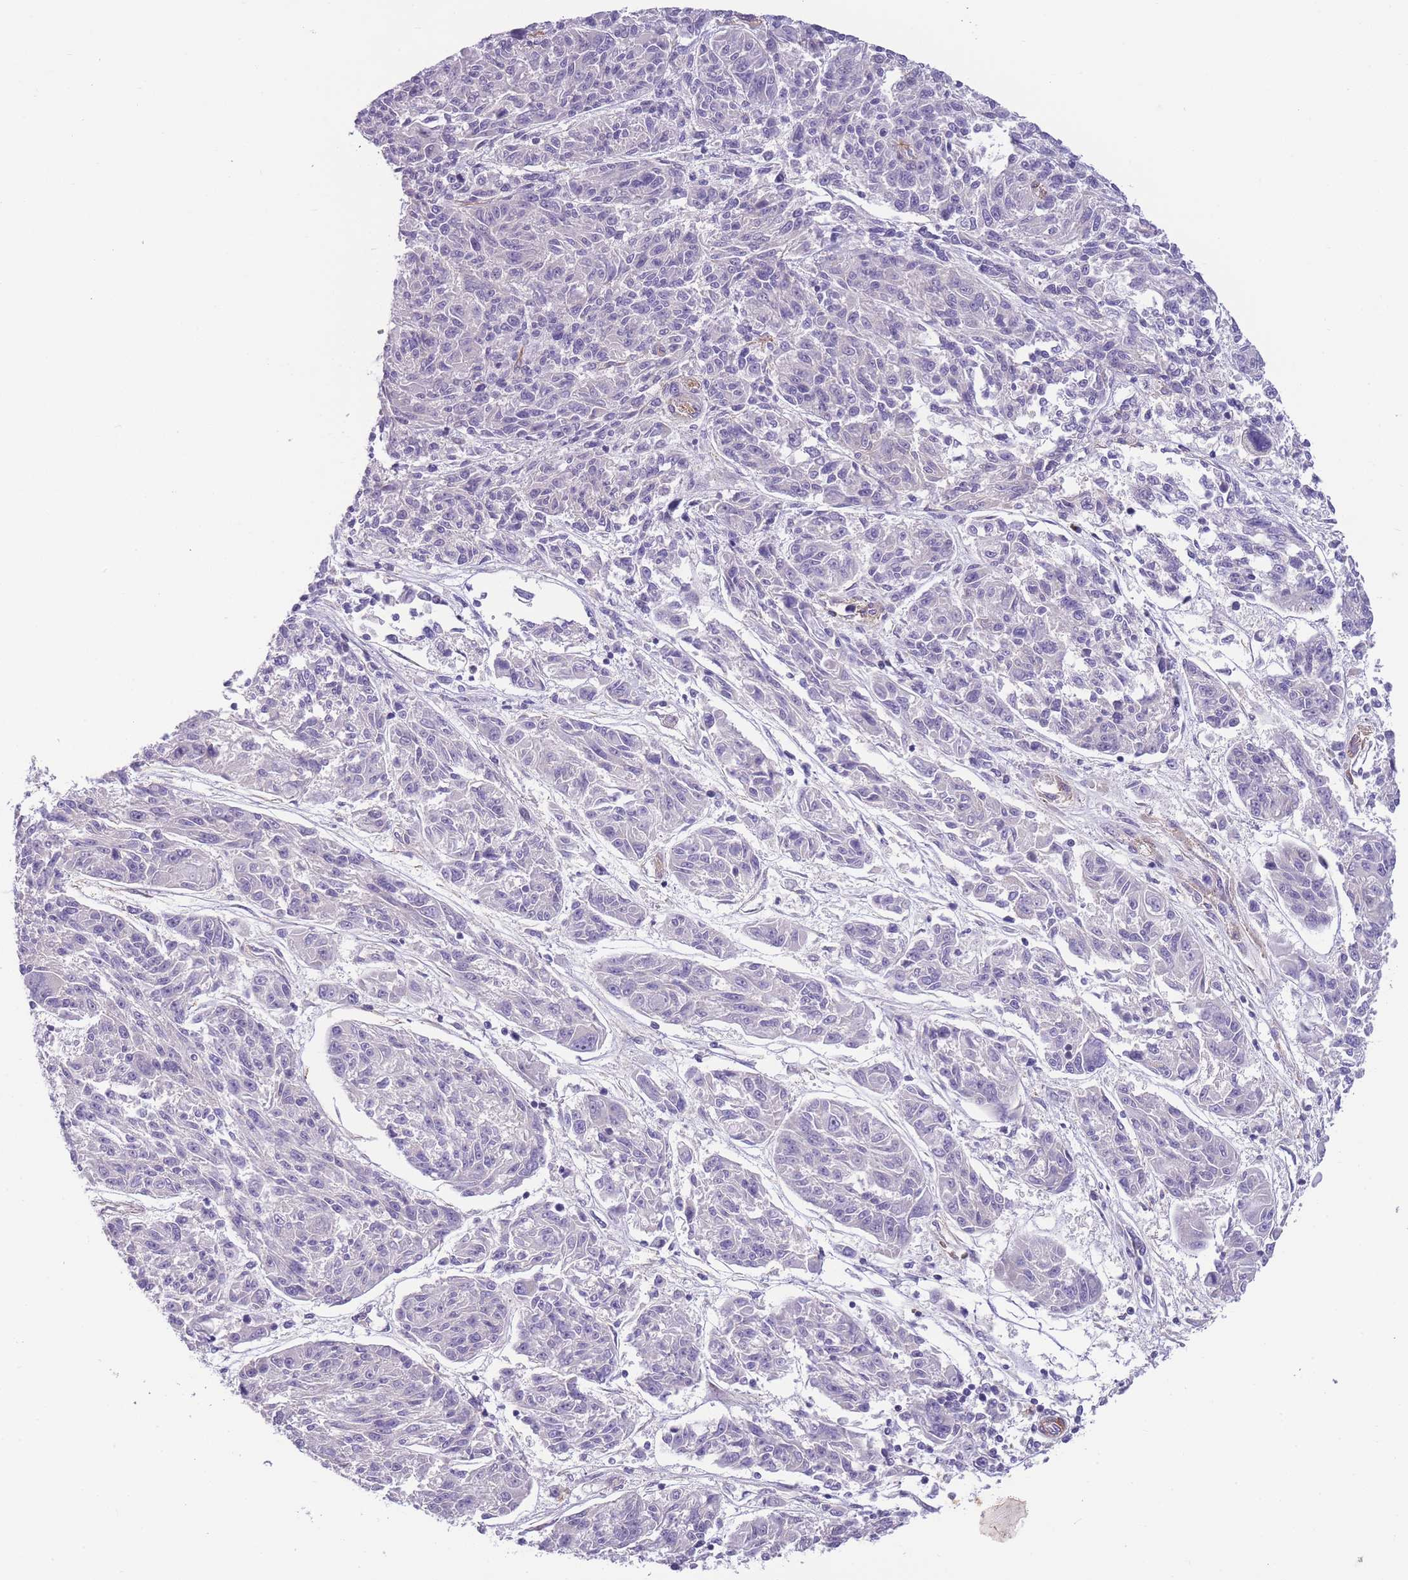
{"staining": {"intensity": "negative", "quantity": "none", "location": "none"}, "tissue": "melanoma", "cell_type": "Tumor cells", "image_type": "cancer", "snomed": [{"axis": "morphology", "description": "Malignant melanoma, NOS"}, {"axis": "topography", "description": "Skin"}], "caption": "Micrograph shows no significant protein positivity in tumor cells of malignant melanoma.", "gene": "FAM124A", "patient": {"sex": "male", "age": 53}}